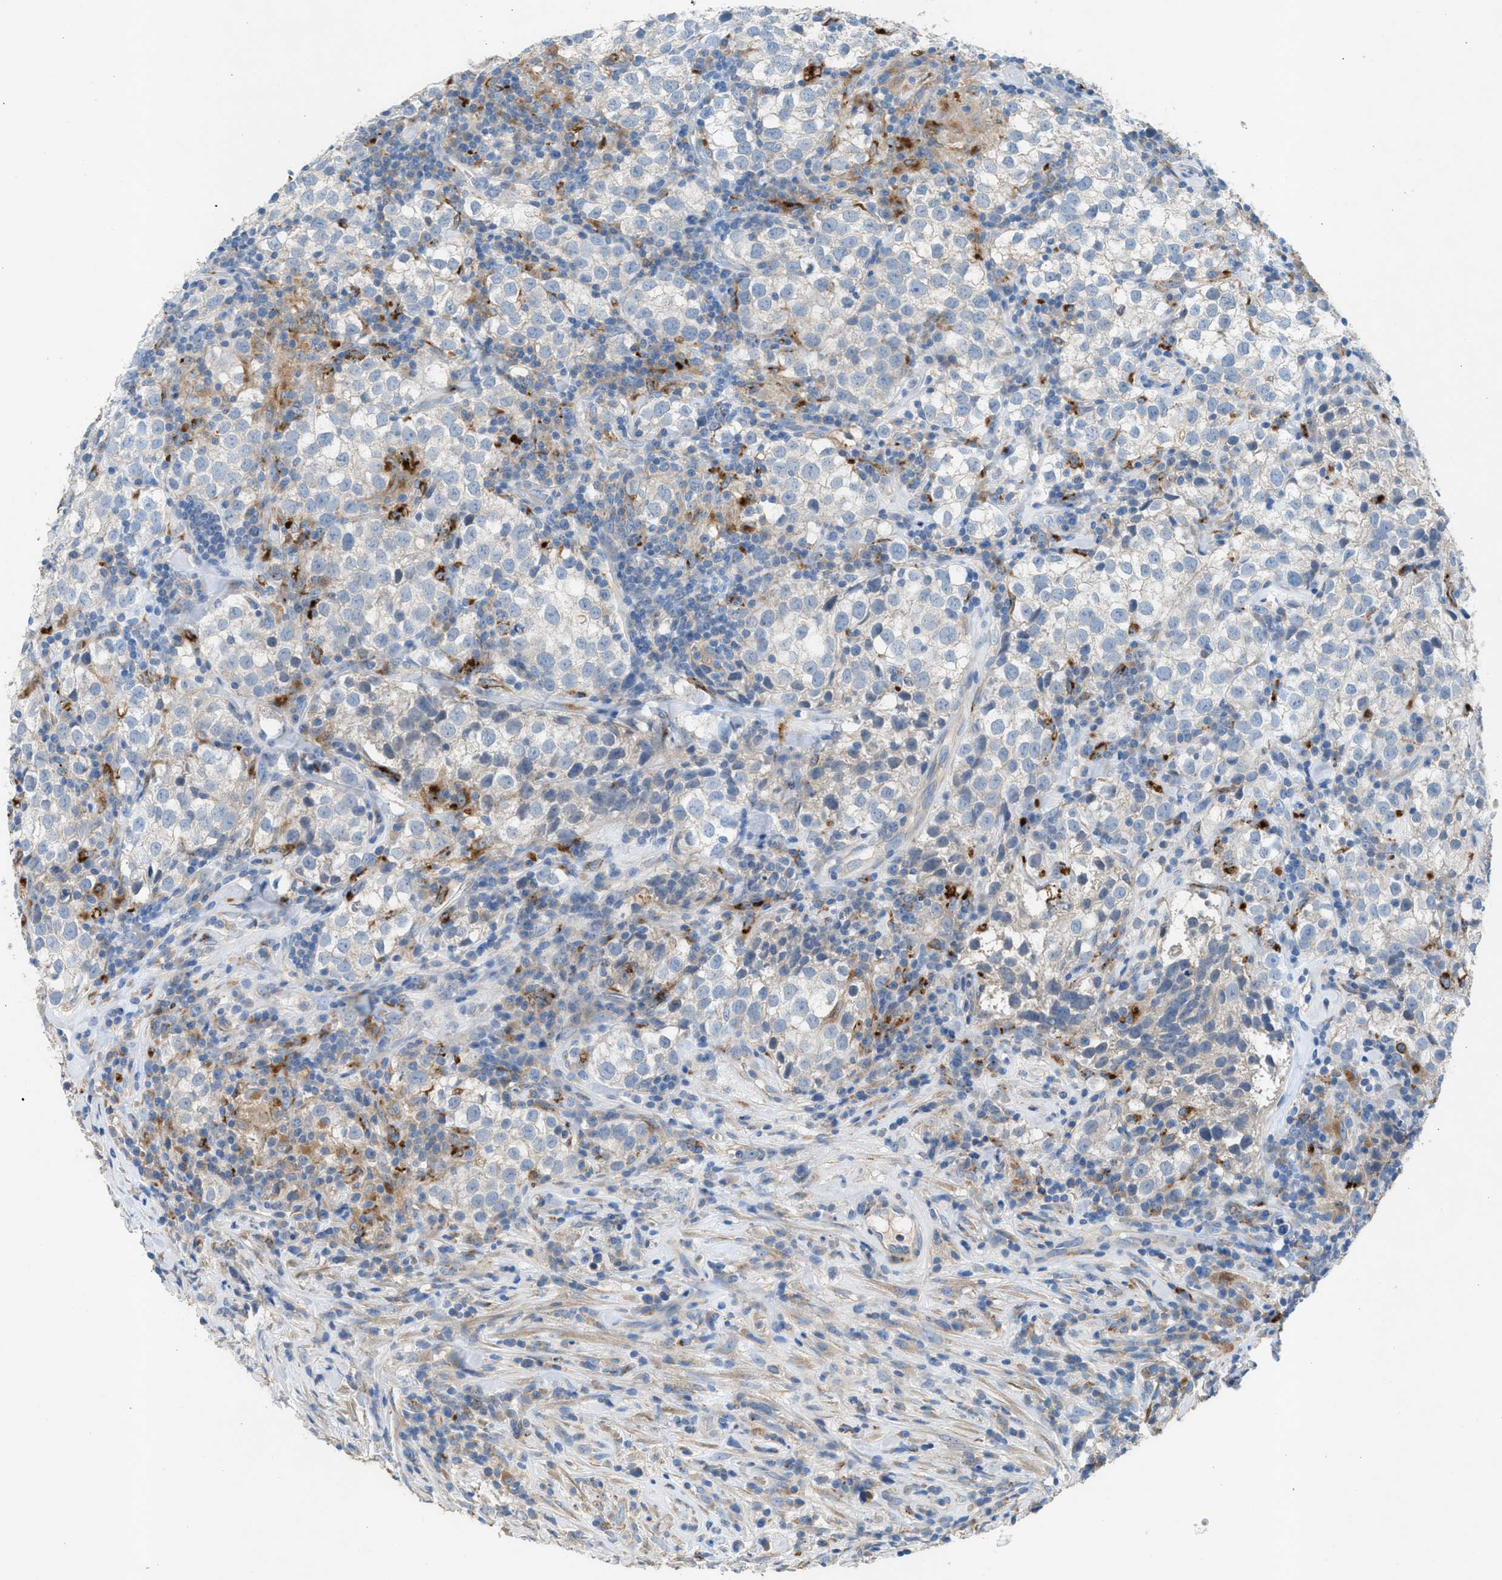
{"staining": {"intensity": "negative", "quantity": "none", "location": "none"}, "tissue": "testis cancer", "cell_type": "Tumor cells", "image_type": "cancer", "snomed": [{"axis": "morphology", "description": "Seminoma, NOS"}, {"axis": "morphology", "description": "Carcinoma, Embryonal, NOS"}, {"axis": "topography", "description": "Testis"}], "caption": "Immunohistochemistry (IHC) of human testis embryonal carcinoma reveals no positivity in tumor cells. (DAB (3,3'-diaminobenzidine) immunohistochemistry (IHC), high magnification).", "gene": "AOAH", "patient": {"sex": "male", "age": 36}}